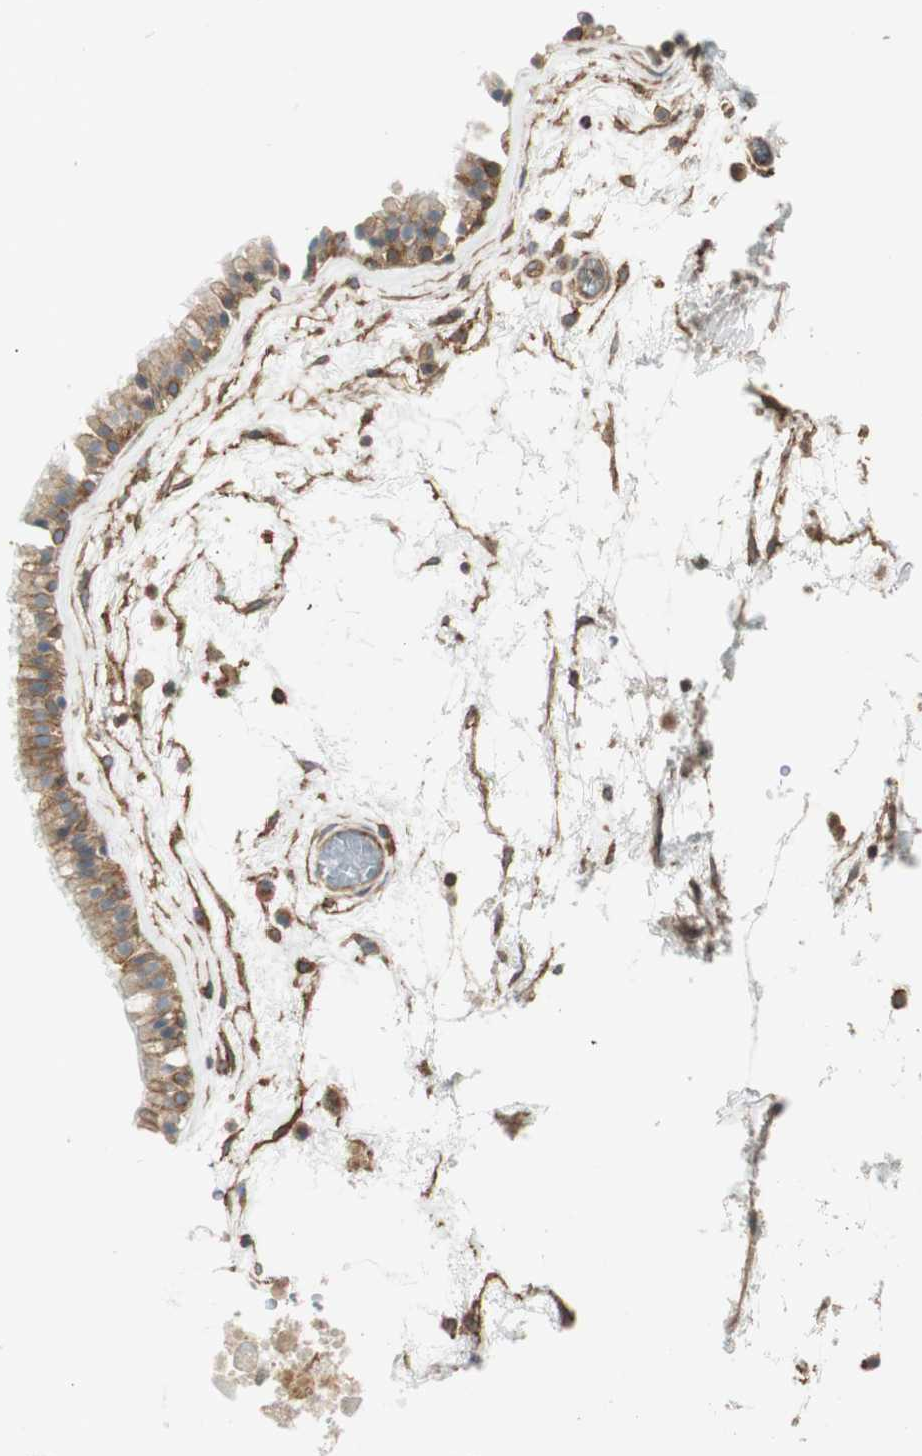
{"staining": {"intensity": "moderate", "quantity": ">75%", "location": "cytoplasmic/membranous"}, "tissue": "nasopharynx", "cell_type": "Respiratory epithelial cells", "image_type": "normal", "snomed": [{"axis": "morphology", "description": "Normal tissue, NOS"}, {"axis": "morphology", "description": "Inflammation, NOS"}, {"axis": "topography", "description": "Nasopharynx"}], "caption": "About >75% of respiratory epithelial cells in unremarkable nasopharynx show moderate cytoplasmic/membranous protein expression as visualized by brown immunohistochemical staining.", "gene": "BTN3A3", "patient": {"sex": "male", "age": 48}}